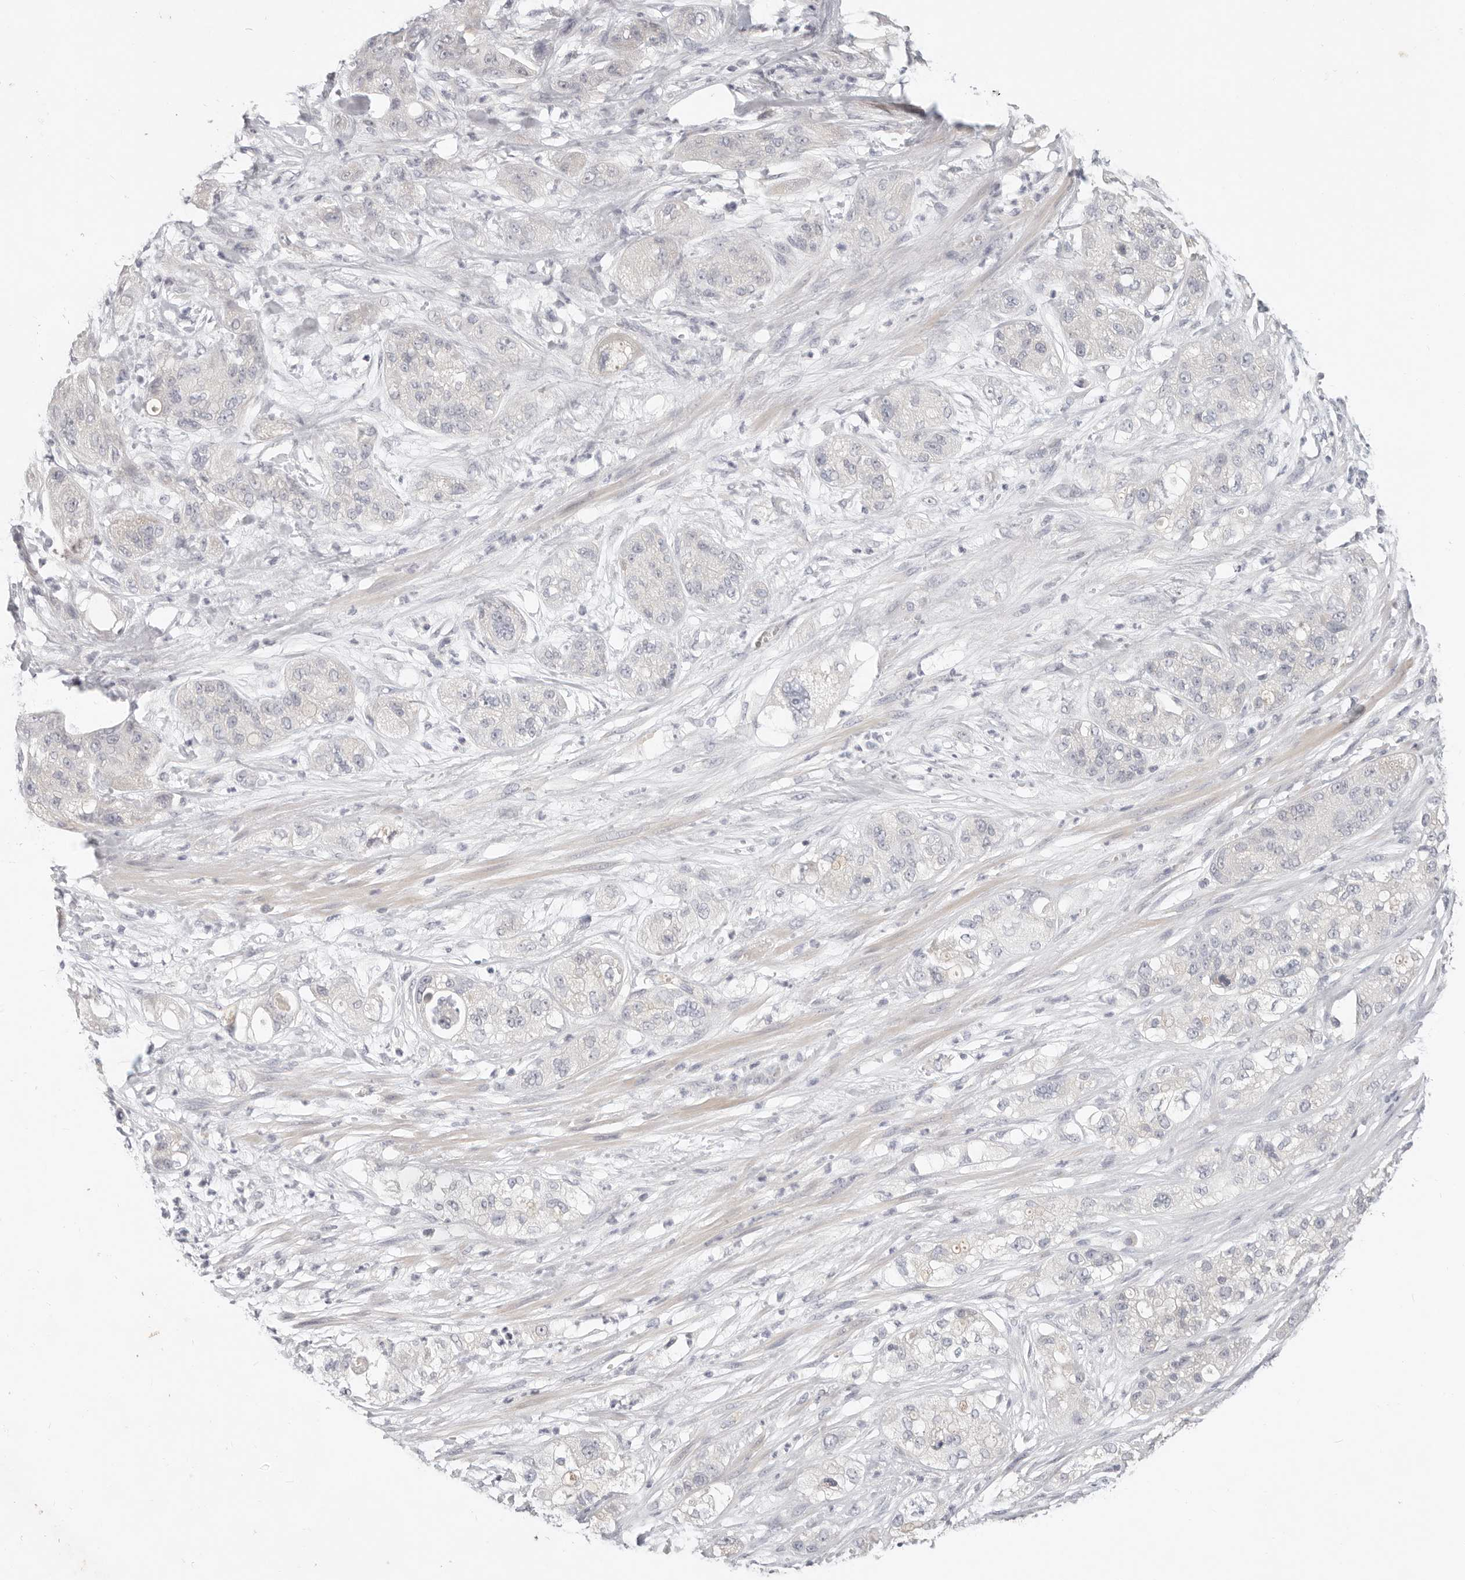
{"staining": {"intensity": "negative", "quantity": "none", "location": "none"}, "tissue": "pancreatic cancer", "cell_type": "Tumor cells", "image_type": "cancer", "snomed": [{"axis": "morphology", "description": "Adenocarcinoma, NOS"}, {"axis": "topography", "description": "Pancreas"}], "caption": "Immunohistochemical staining of human adenocarcinoma (pancreatic) demonstrates no significant expression in tumor cells.", "gene": "TMEM63B", "patient": {"sex": "female", "age": 78}}